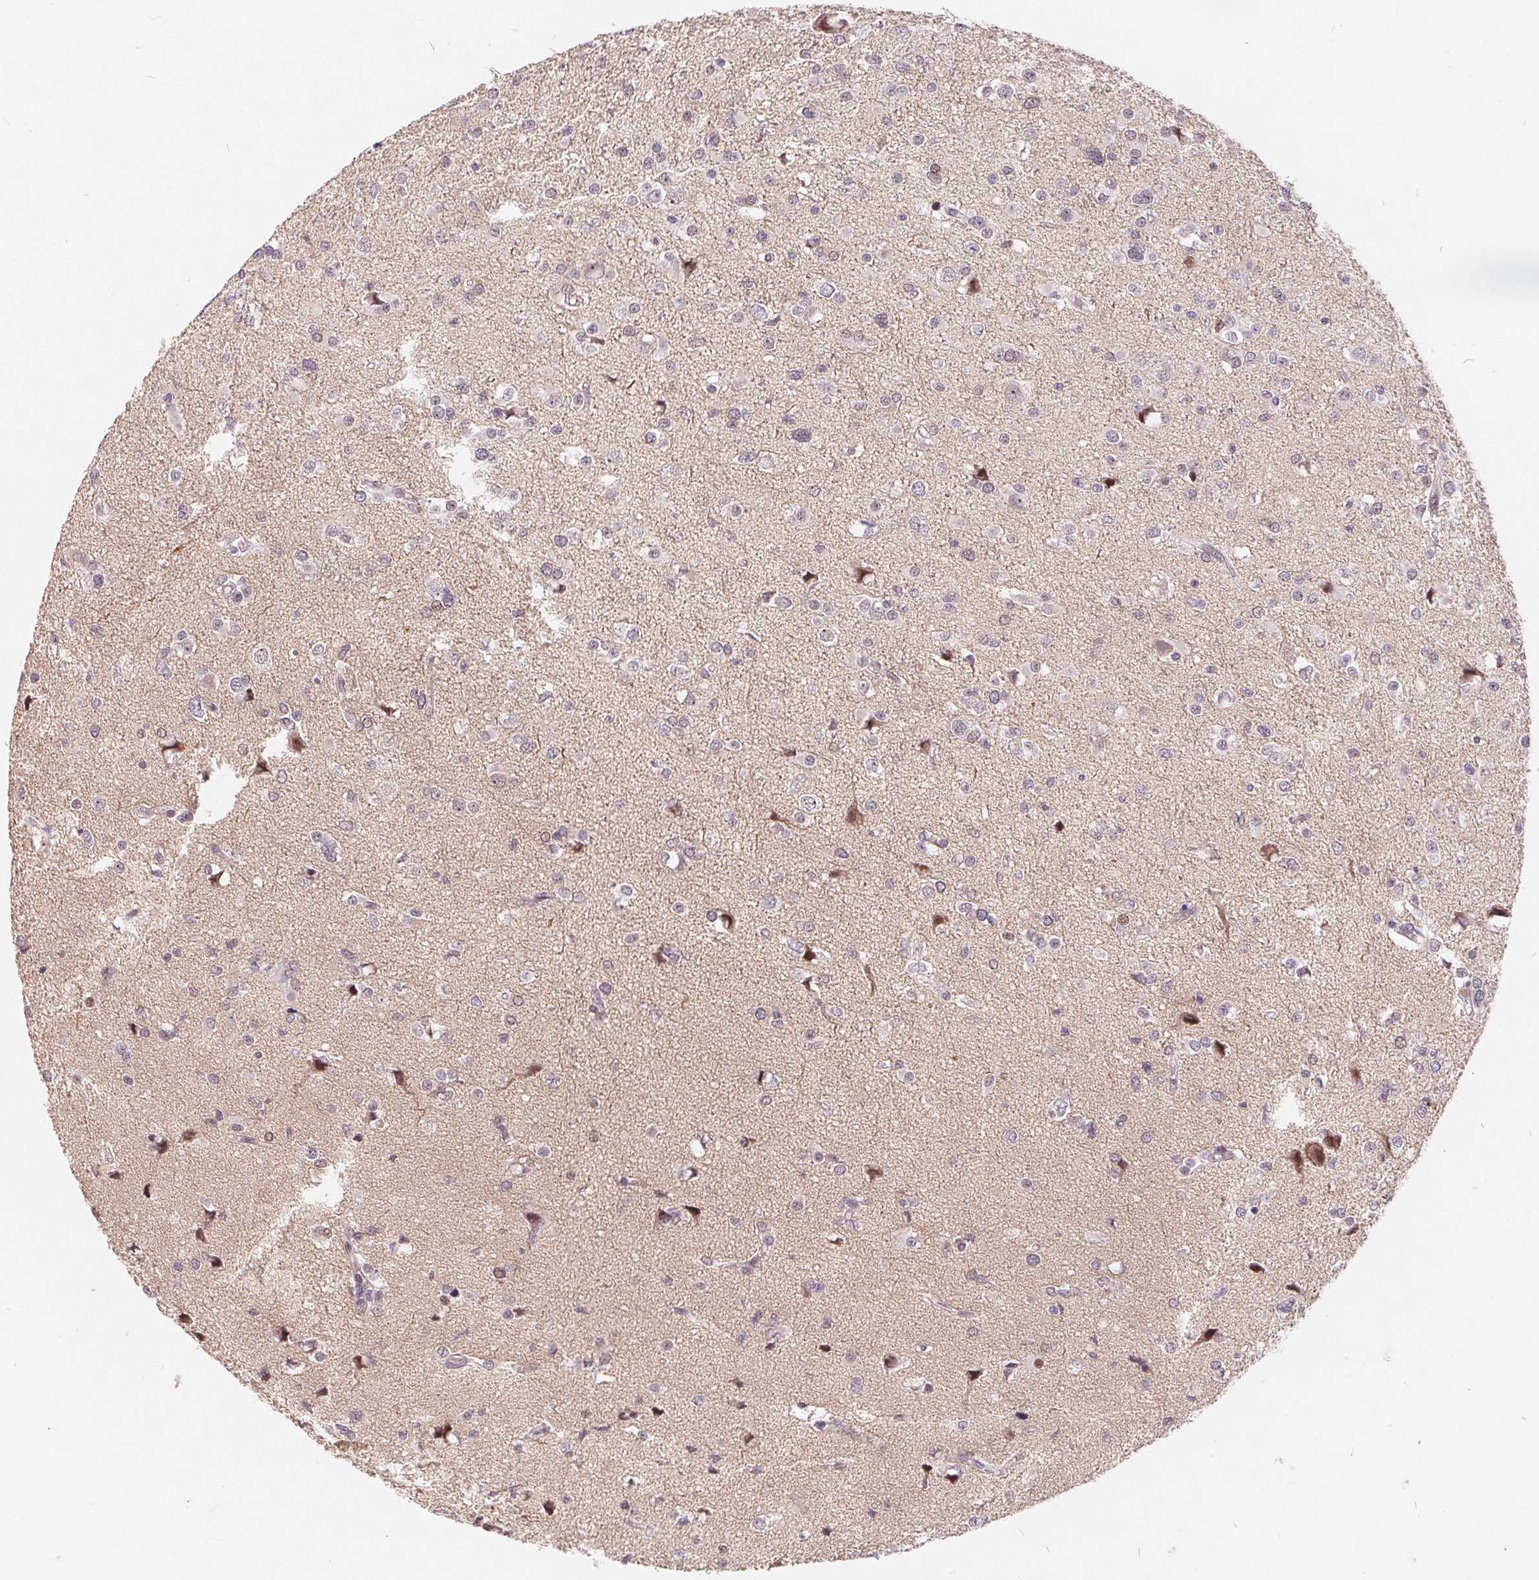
{"staining": {"intensity": "moderate", "quantity": "<25%", "location": "nuclear"}, "tissue": "glioma", "cell_type": "Tumor cells", "image_type": "cancer", "snomed": [{"axis": "morphology", "description": "Glioma, malignant, High grade"}, {"axis": "topography", "description": "Brain"}], "caption": "IHC staining of glioma, which exhibits low levels of moderate nuclear expression in about <25% of tumor cells indicating moderate nuclear protein positivity. The staining was performed using DAB (3,3'-diaminobenzidine) (brown) for protein detection and nuclei were counterstained in hematoxylin (blue).", "gene": "NRG2", "patient": {"sex": "male", "age": 54}}